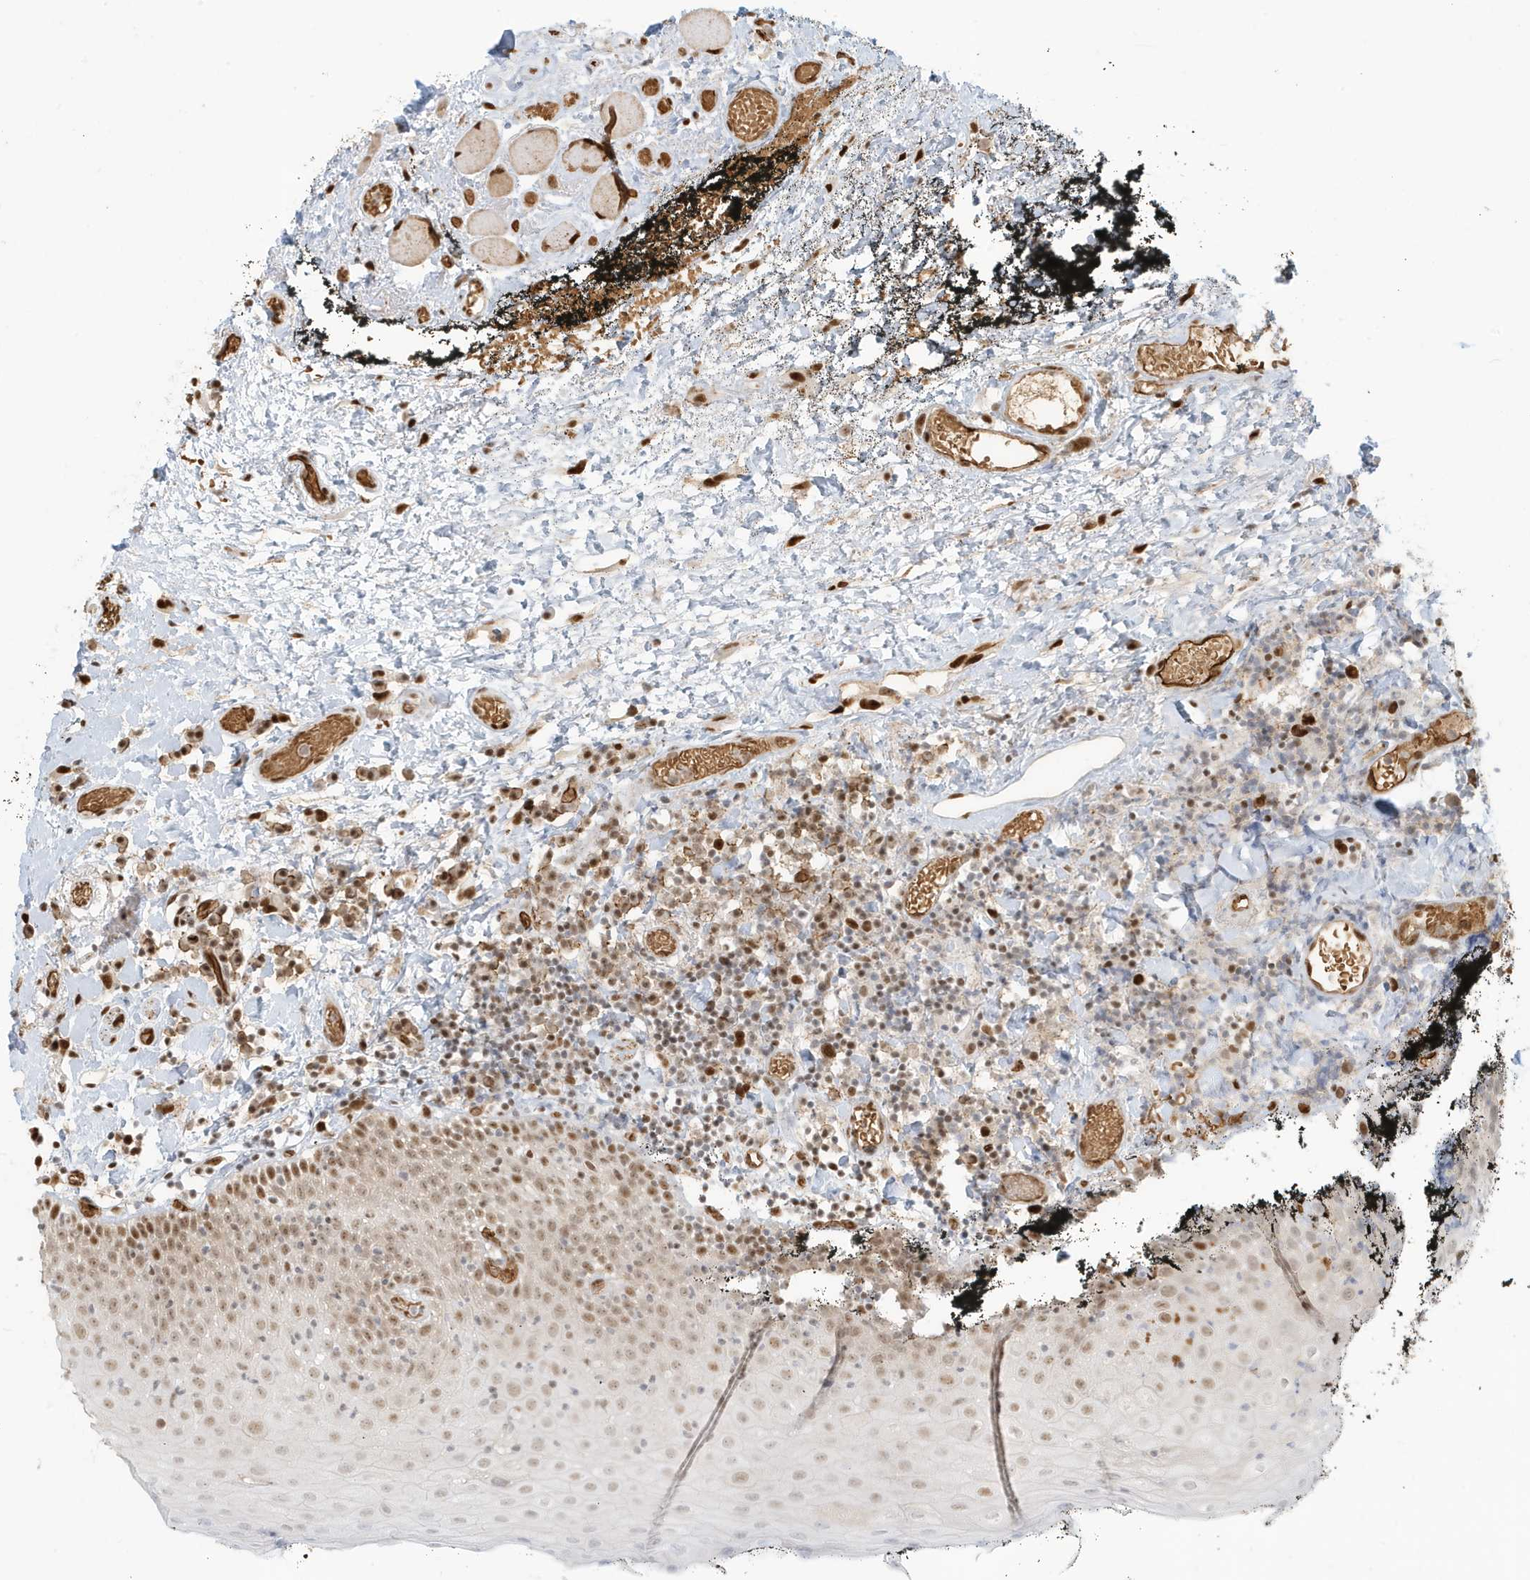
{"staining": {"intensity": "moderate", "quantity": ">75%", "location": "nuclear"}, "tissue": "oral mucosa", "cell_type": "Squamous epithelial cells", "image_type": "normal", "snomed": [{"axis": "morphology", "description": "Normal tissue, NOS"}, {"axis": "topography", "description": "Oral tissue"}], "caption": "High-magnification brightfield microscopy of normal oral mucosa stained with DAB (brown) and counterstained with hematoxylin (blue). squamous epithelial cells exhibit moderate nuclear staining is identified in about>75% of cells. The staining is performed using DAB (3,3'-diaminobenzidine) brown chromogen to label protein expression. The nuclei are counter-stained blue using hematoxylin.", "gene": "CKS1B", "patient": {"sex": "male", "age": 74}}